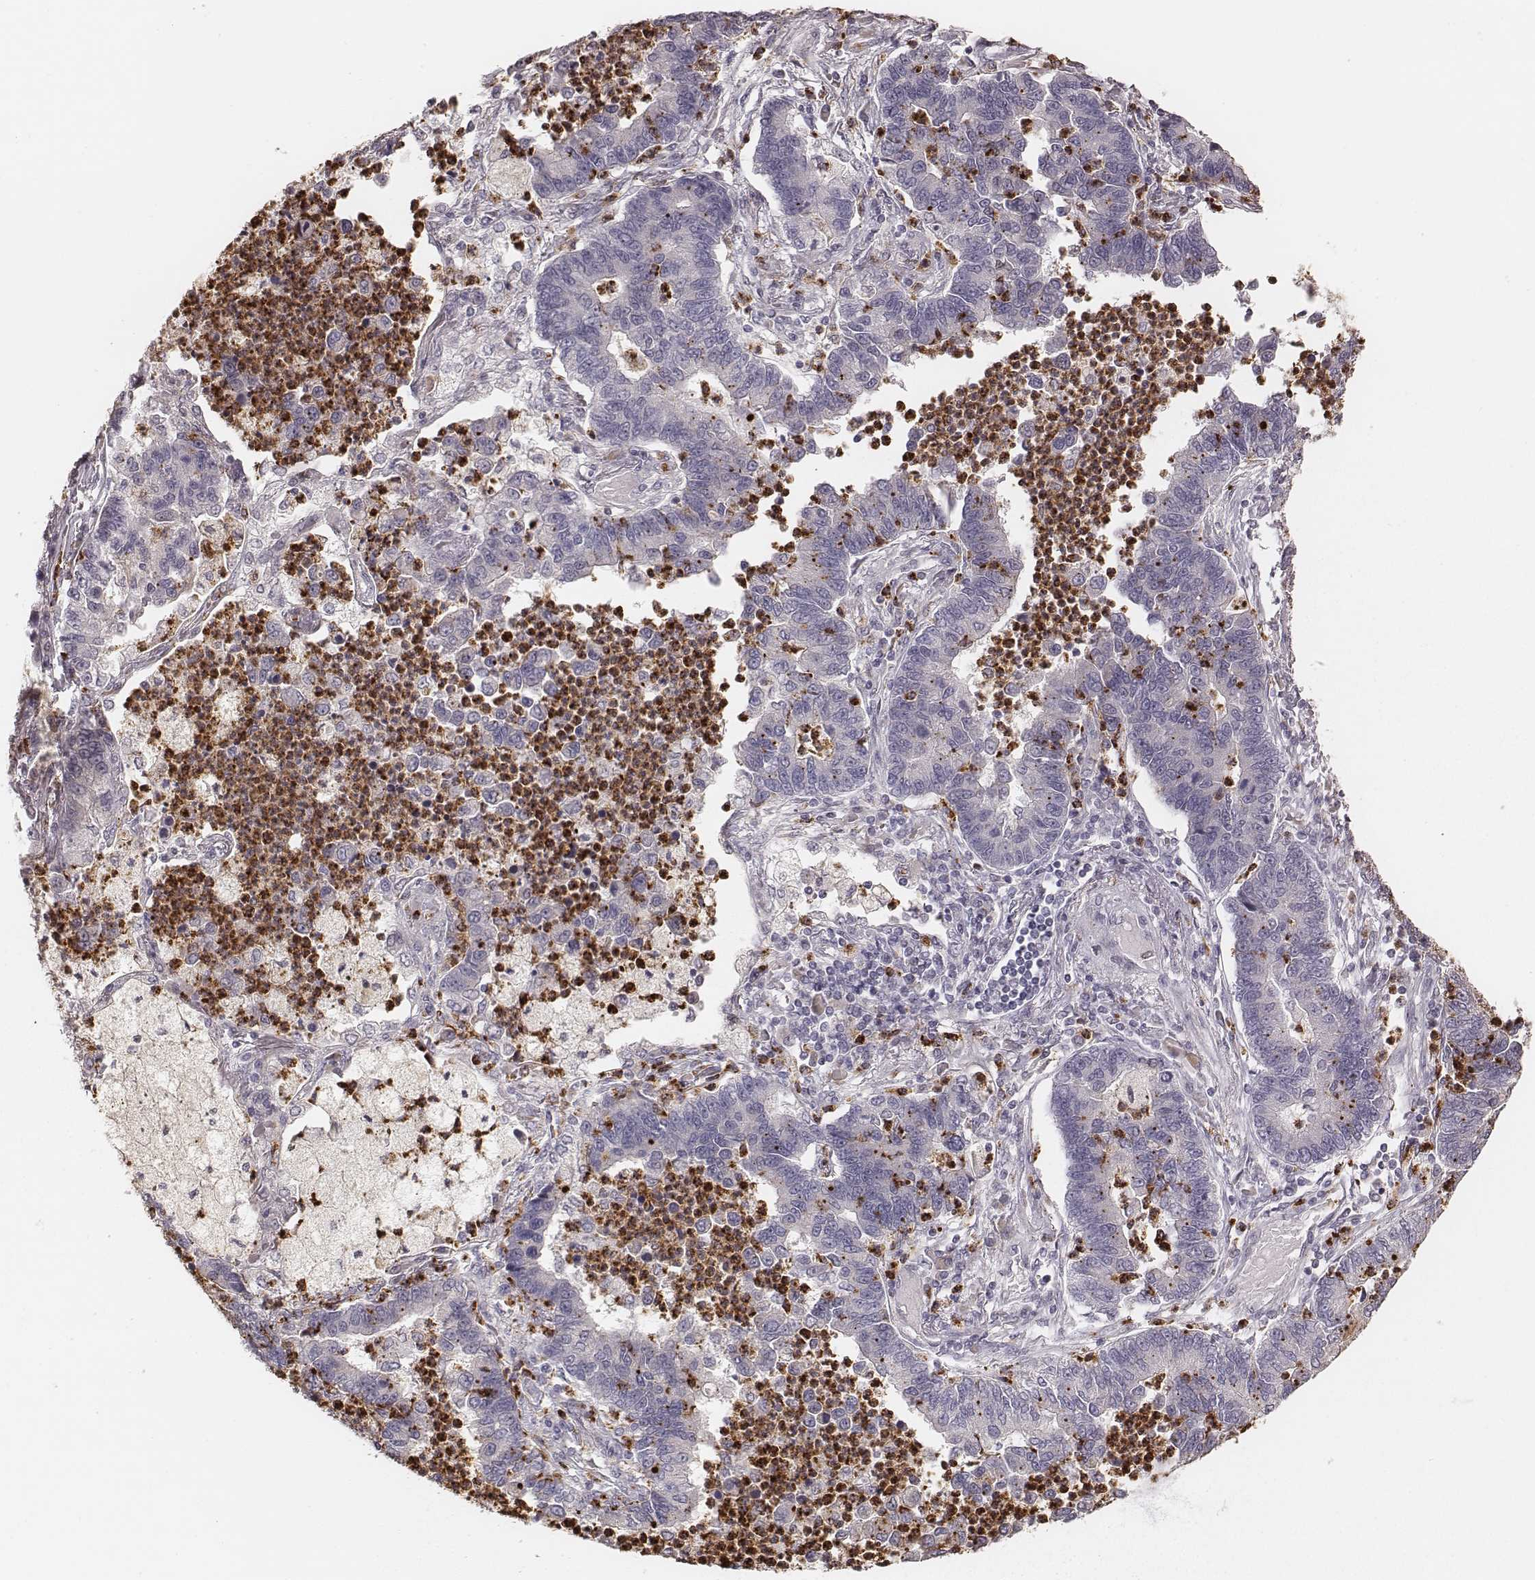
{"staining": {"intensity": "negative", "quantity": "none", "location": "none"}, "tissue": "lung cancer", "cell_type": "Tumor cells", "image_type": "cancer", "snomed": [{"axis": "morphology", "description": "Adenocarcinoma, NOS"}, {"axis": "topography", "description": "Lung"}], "caption": "Lung cancer stained for a protein using immunohistochemistry (IHC) displays no staining tumor cells.", "gene": "ABCA7", "patient": {"sex": "female", "age": 57}}